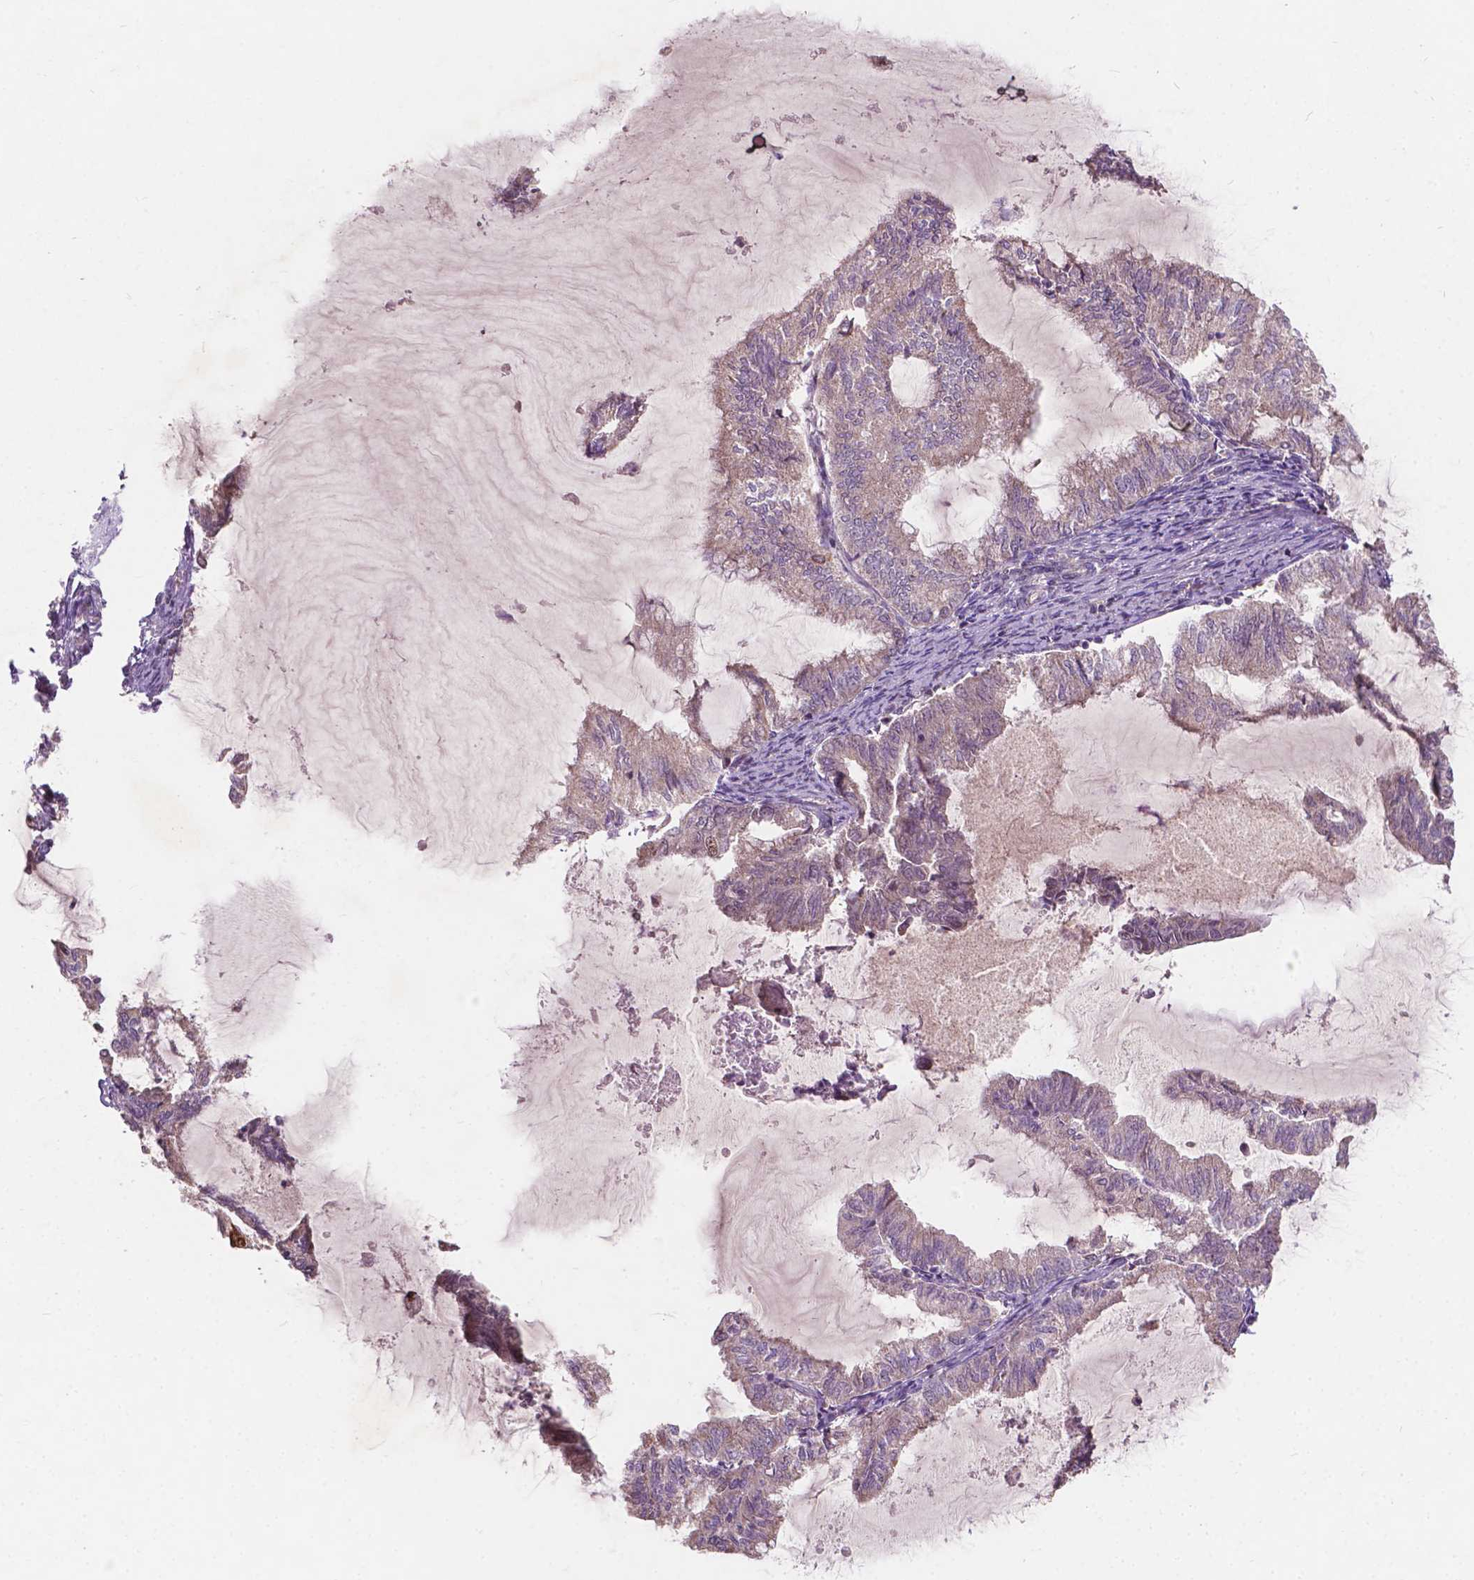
{"staining": {"intensity": "weak", "quantity": "25%-75%", "location": "cytoplasmic/membranous"}, "tissue": "endometrial cancer", "cell_type": "Tumor cells", "image_type": "cancer", "snomed": [{"axis": "morphology", "description": "Adenocarcinoma, NOS"}, {"axis": "topography", "description": "Endometrium"}], "caption": "An image of human adenocarcinoma (endometrial) stained for a protein demonstrates weak cytoplasmic/membranous brown staining in tumor cells. The protein of interest is shown in brown color, while the nuclei are stained blue.", "gene": "DUSP16", "patient": {"sex": "female", "age": 79}}